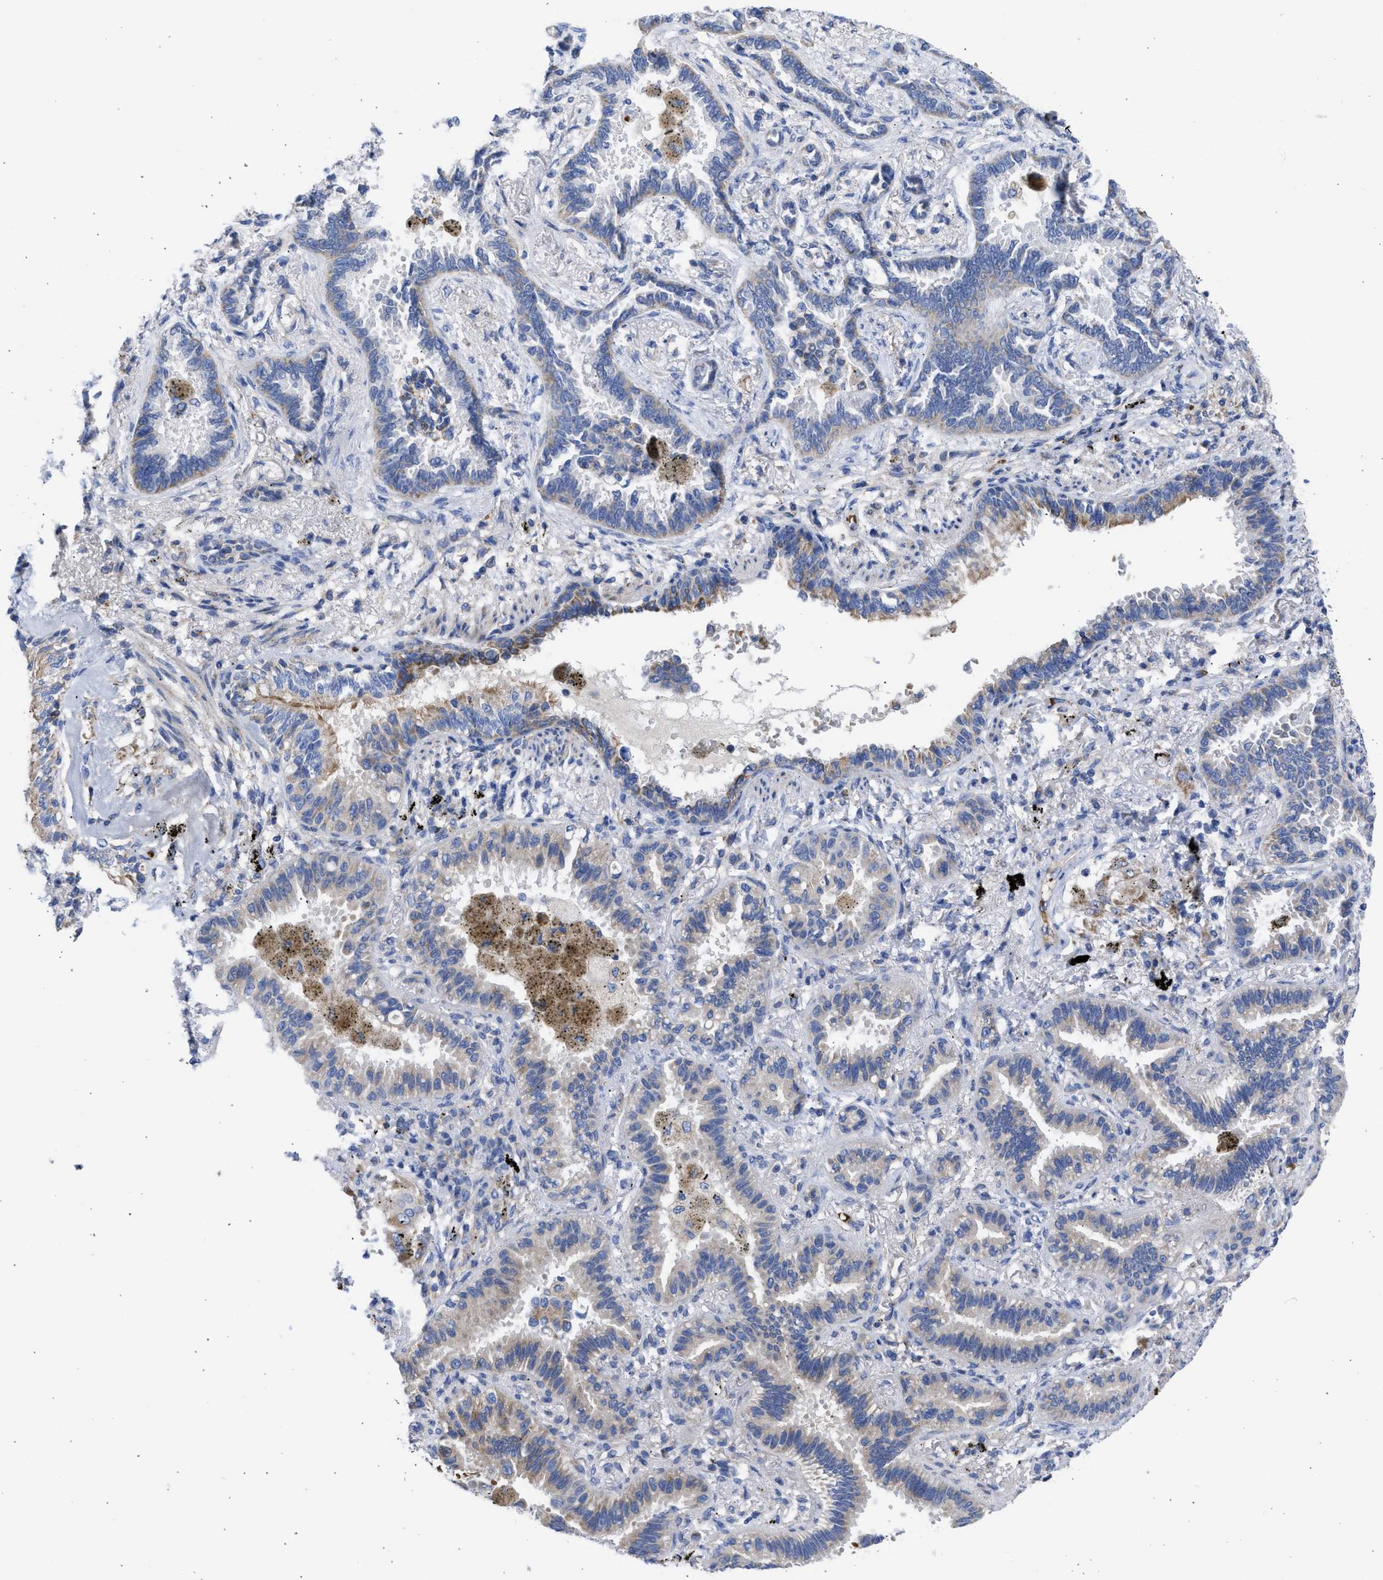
{"staining": {"intensity": "moderate", "quantity": "25%-75%", "location": "cytoplasmic/membranous"}, "tissue": "lung cancer", "cell_type": "Tumor cells", "image_type": "cancer", "snomed": [{"axis": "morphology", "description": "Normal tissue, NOS"}, {"axis": "morphology", "description": "Adenocarcinoma, NOS"}, {"axis": "topography", "description": "Lung"}], "caption": "Brown immunohistochemical staining in lung cancer (adenocarcinoma) reveals moderate cytoplasmic/membranous positivity in approximately 25%-75% of tumor cells.", "gene": "BTG3", "patient": {"sex": "male", "age": 59}}